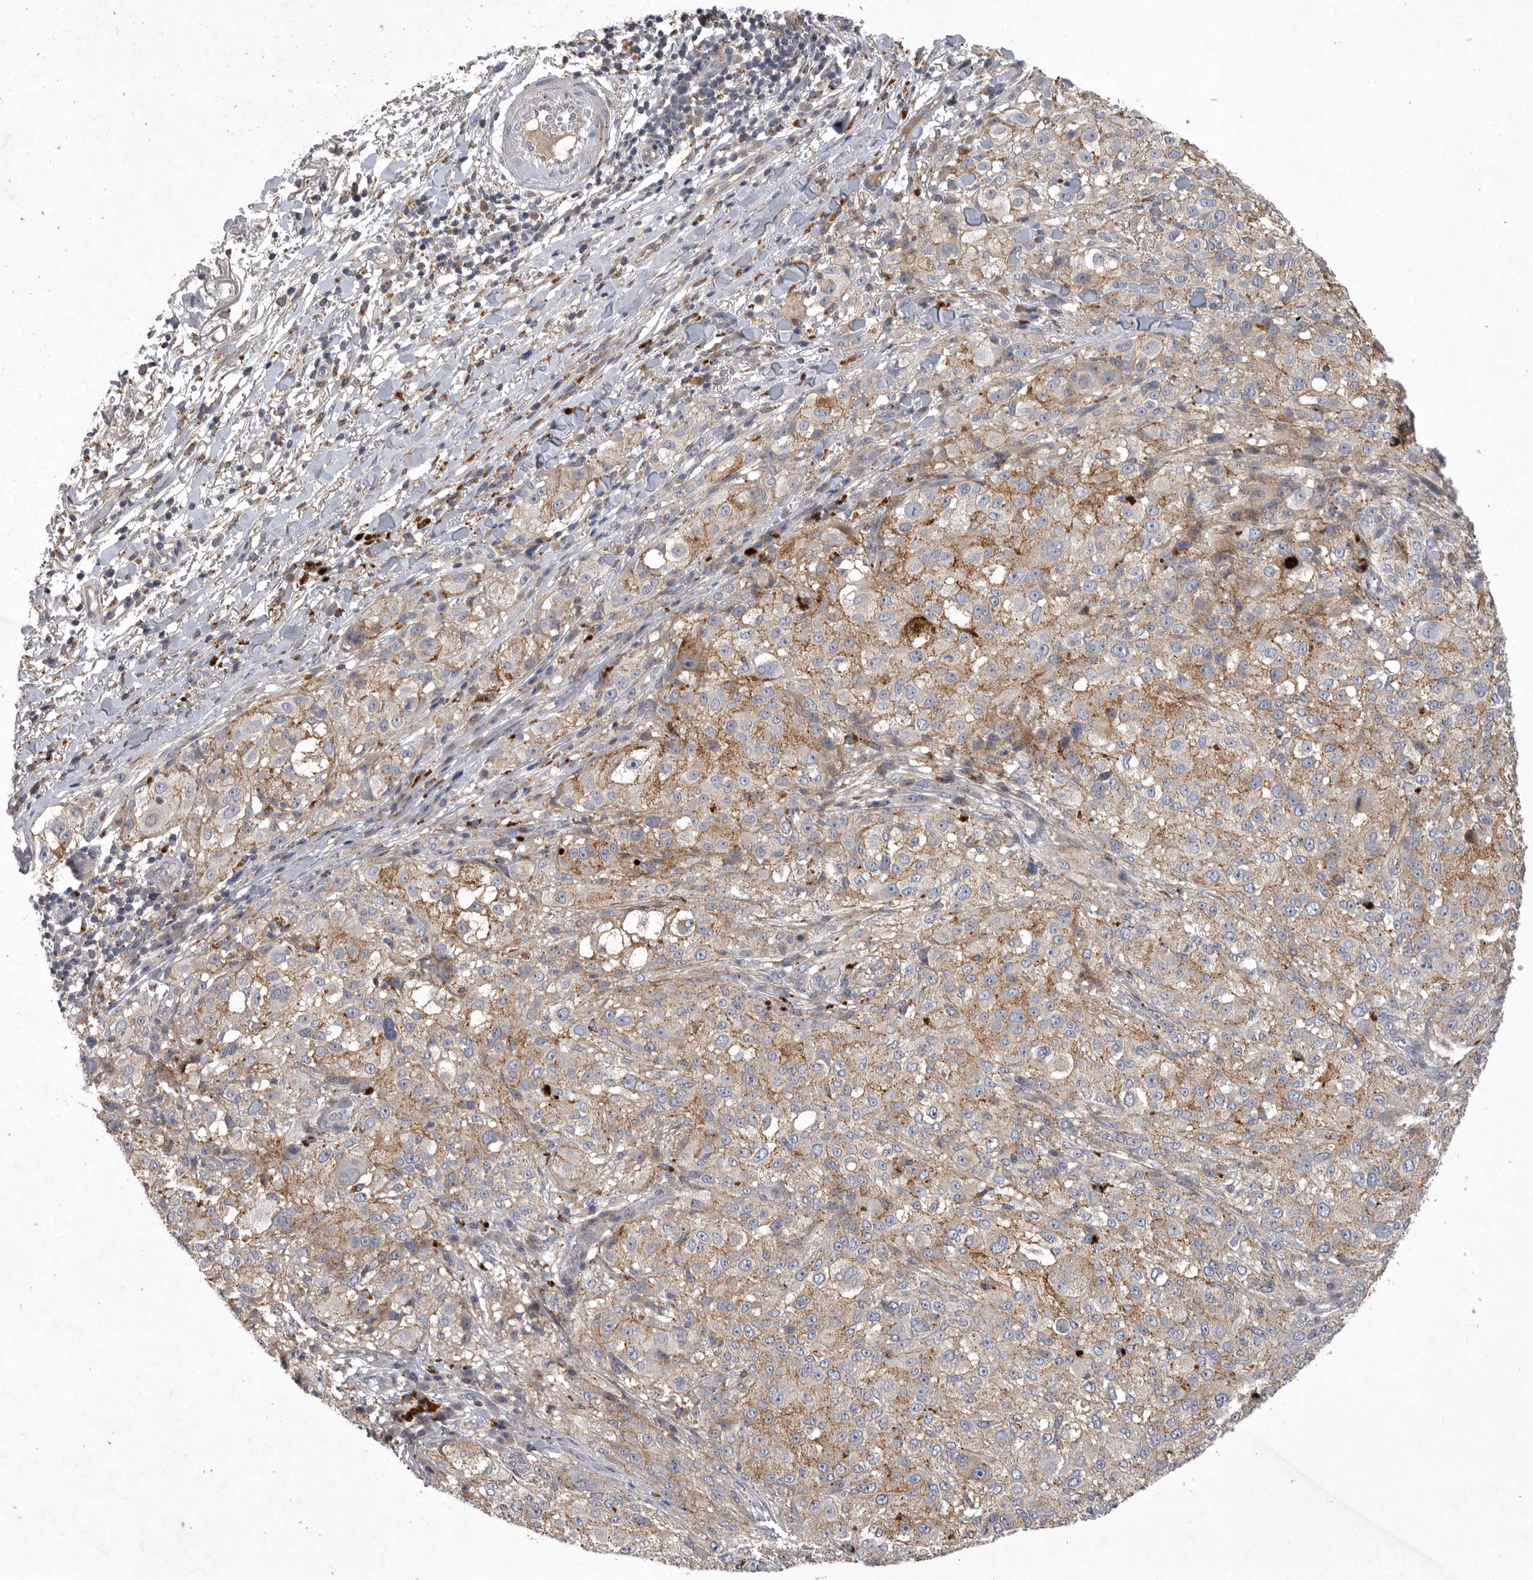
{"staining": {"intensity": "weak", "quantity": "25%-75%", "location": "cytoplasmic/membranous"}, "tissue": "melanoma", "cell_type": "Tumor cells", "image_type": "cancer", "snomed": [{"axis": "morphology", "description": "Necrosis, NOS"}, {"axis": "morphology", "description": "Malignant melanoma, NOS"}, {"axis": "topography", "description": "Skin"}], "caption": "Immunohistochemistry (DAB) staining of human malignant melanoma shows weak cytoplasmic/membranous protein staining in about 25%-75% of tumor cells.", "gene": "LAMTOR3", "patient": {"sex": "female", "age": 87}}